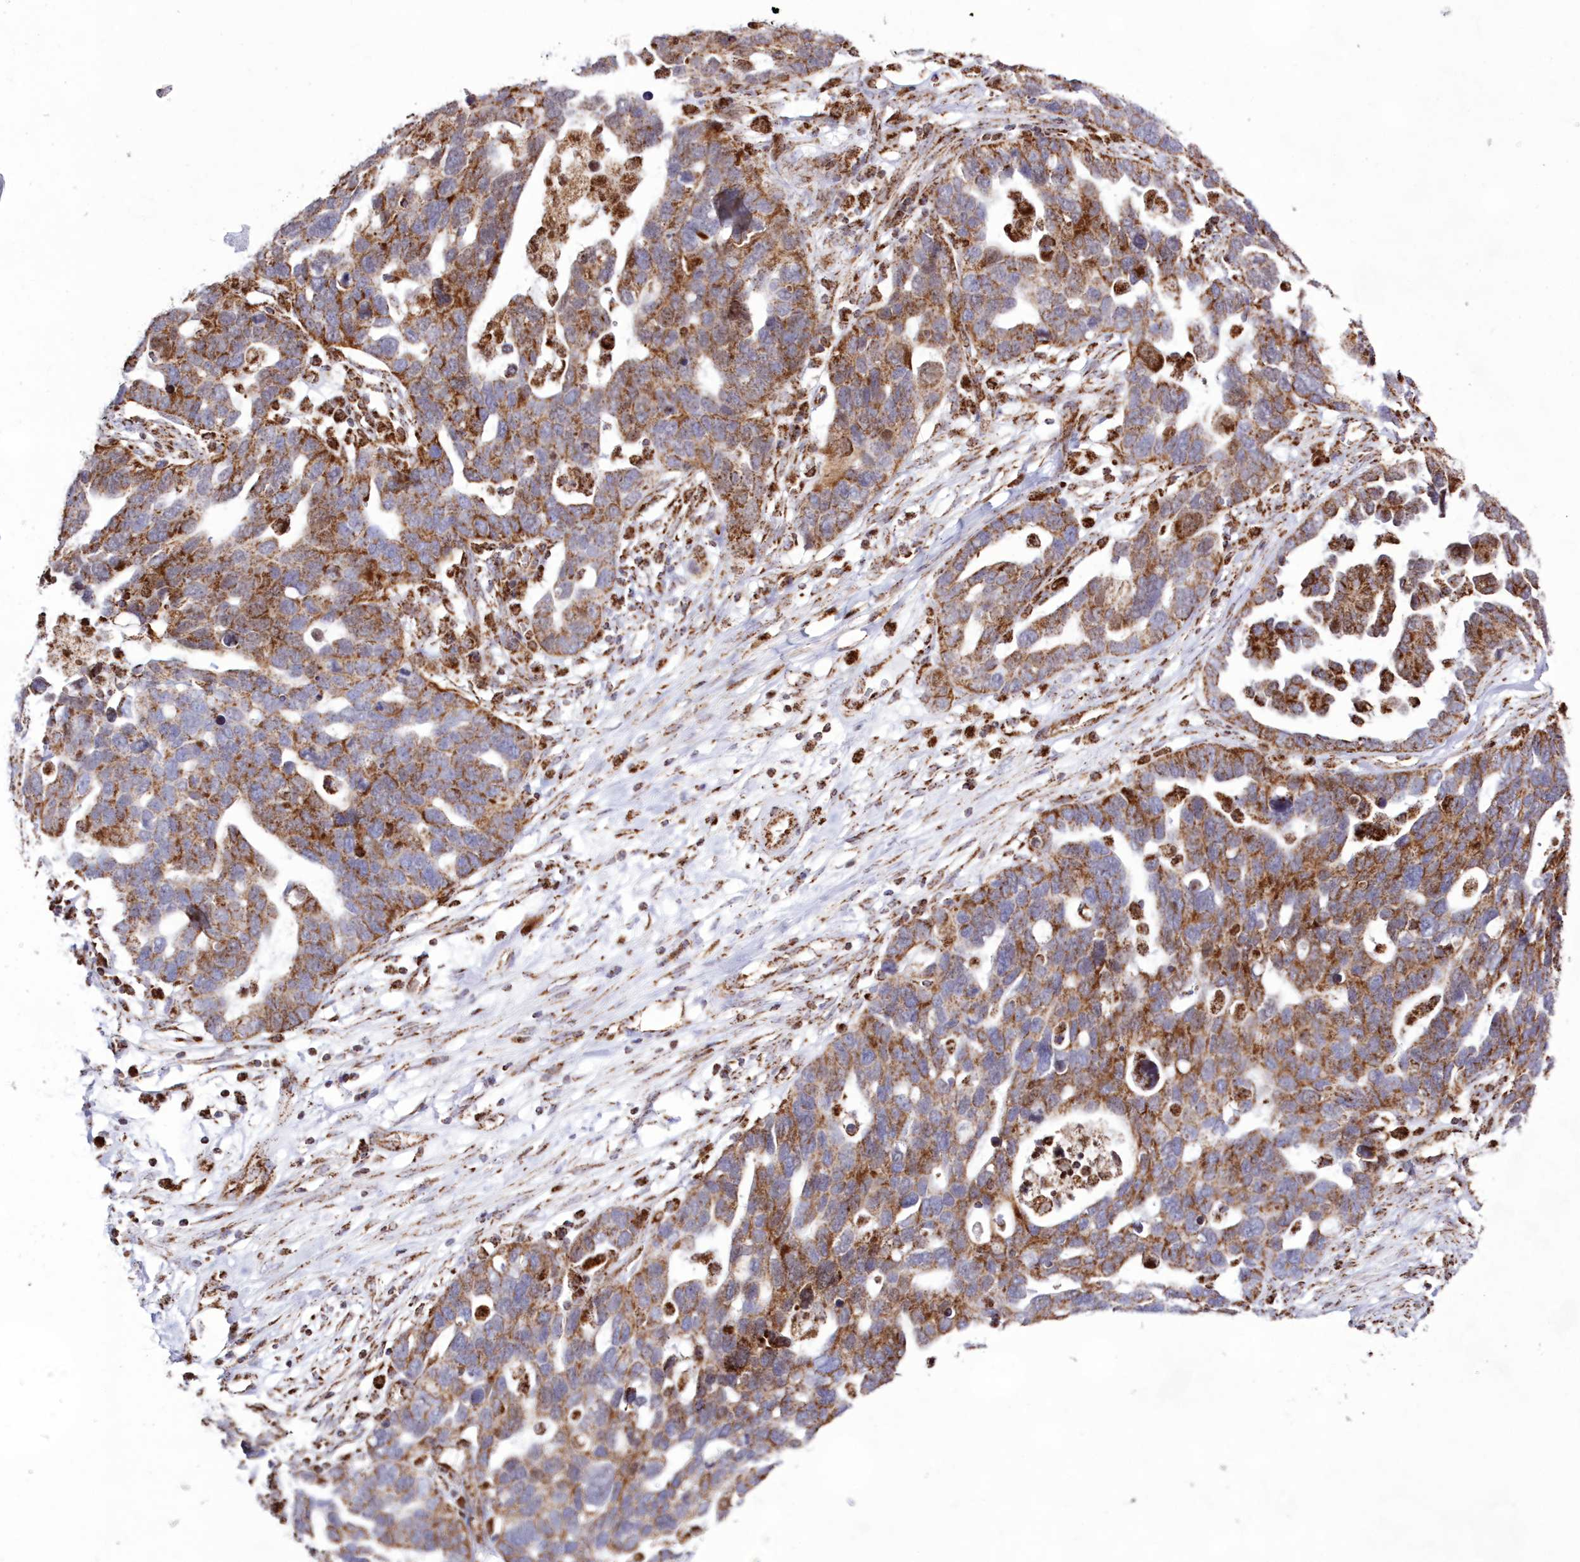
{"staining": {"intensity": "moderate", "quantity": ">75%", "location": "cytoplasmic/membranous"}, "tissue": "ovarian cancer", "cell_type": "Tumor cells", "image_type": "cancer", "snomed": [{"axis": "morphology", "description": "Cystadenocarcinoma, serous, NOS"}, {"axis": "topography", "description": "Ovary"}], "caption": "Protein positivity by IHC displays moderate cytoplasmic/membranous expression in approximately >75% of tumor cells in ovarian serous cystadenocarcinoma. (DAB IHC with brightfield microscopy, high magnification).", "gene": "HADHB", "patient": {"sex": "female", "age": 54}}